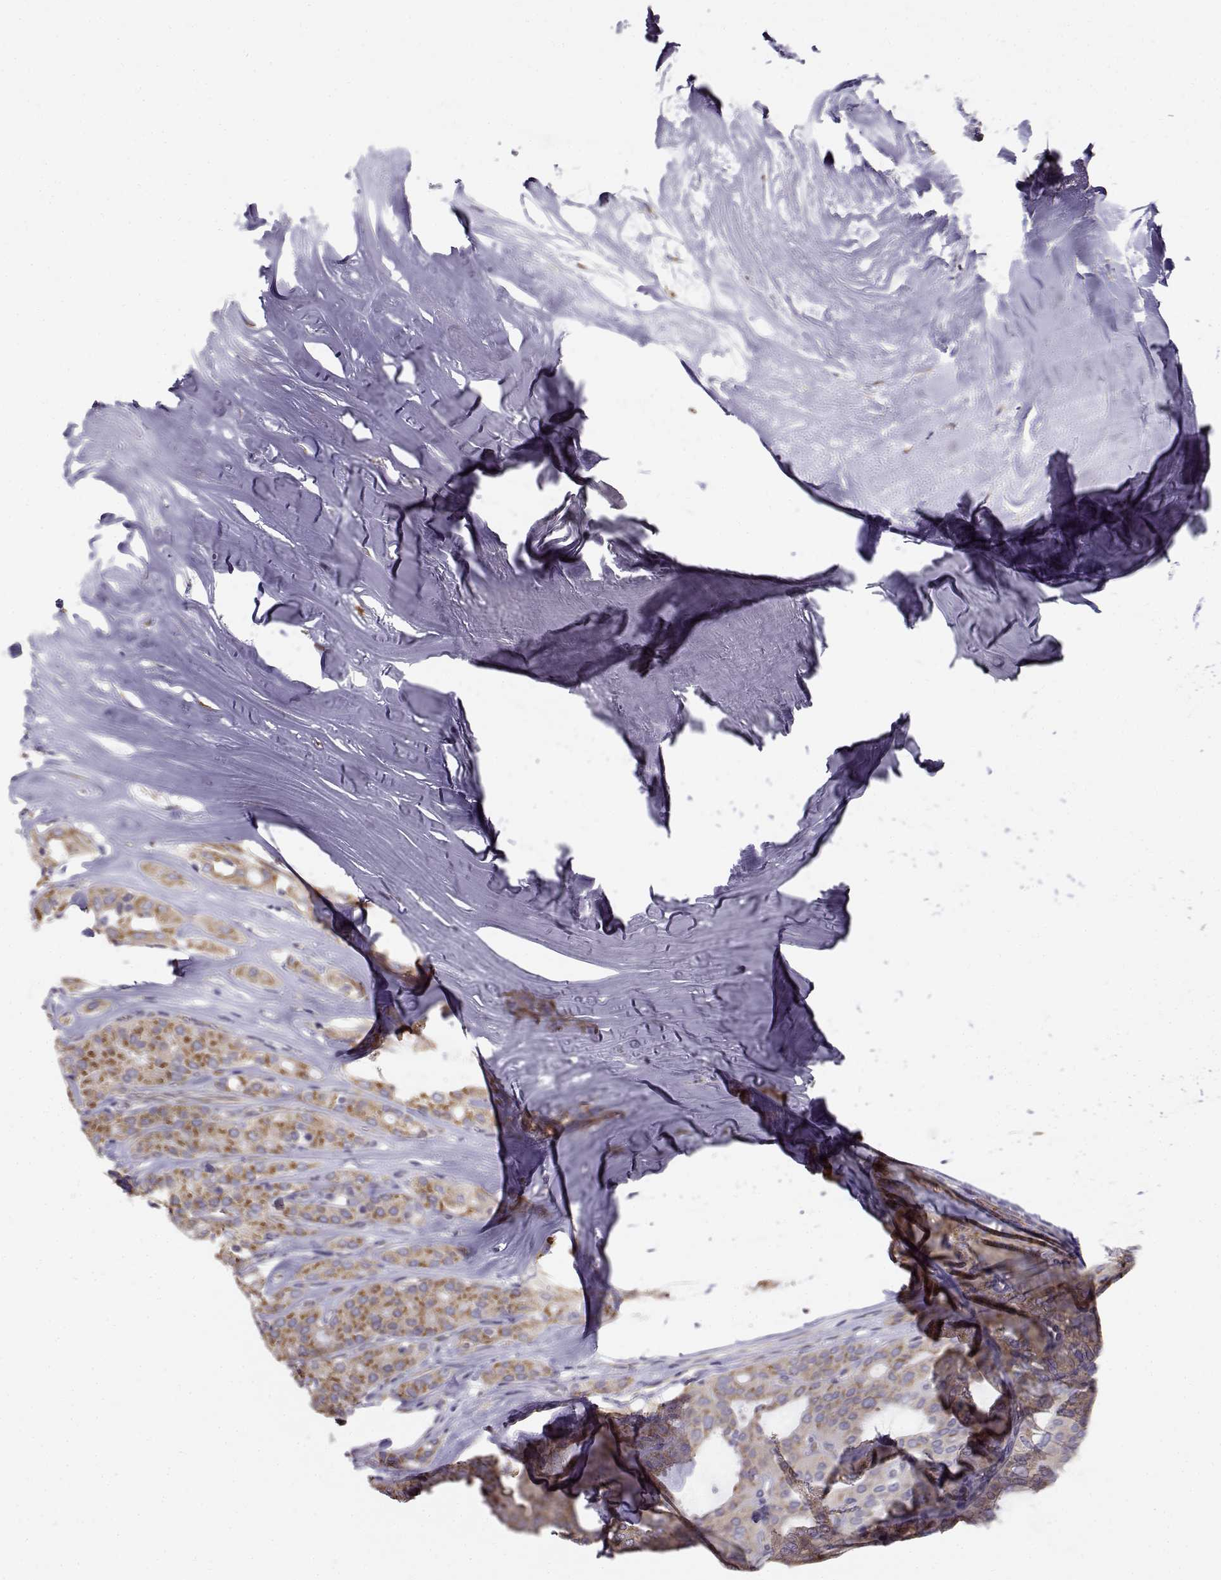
{"staining": {"intensity": "moderate", "quantity": ">75%", "location": "cytoplasmic/membranous"}, "tissue": "thyroid cancer", "cell_type": "Tumor cells", "image_type": "cancer", "snomed": [{"axis": "morphology", "description": "Follicular adenoma carcinoma, NOS"}, {"axis": "topography", "description": "Thyroid gland"}], "caption": "Moderate cytoplasmic/membranous expression is identified in approximately >75% of tumor cells in thyroid cancer.", "gene": "BEND6", "patient": {"sex": "male", "age": 75}}